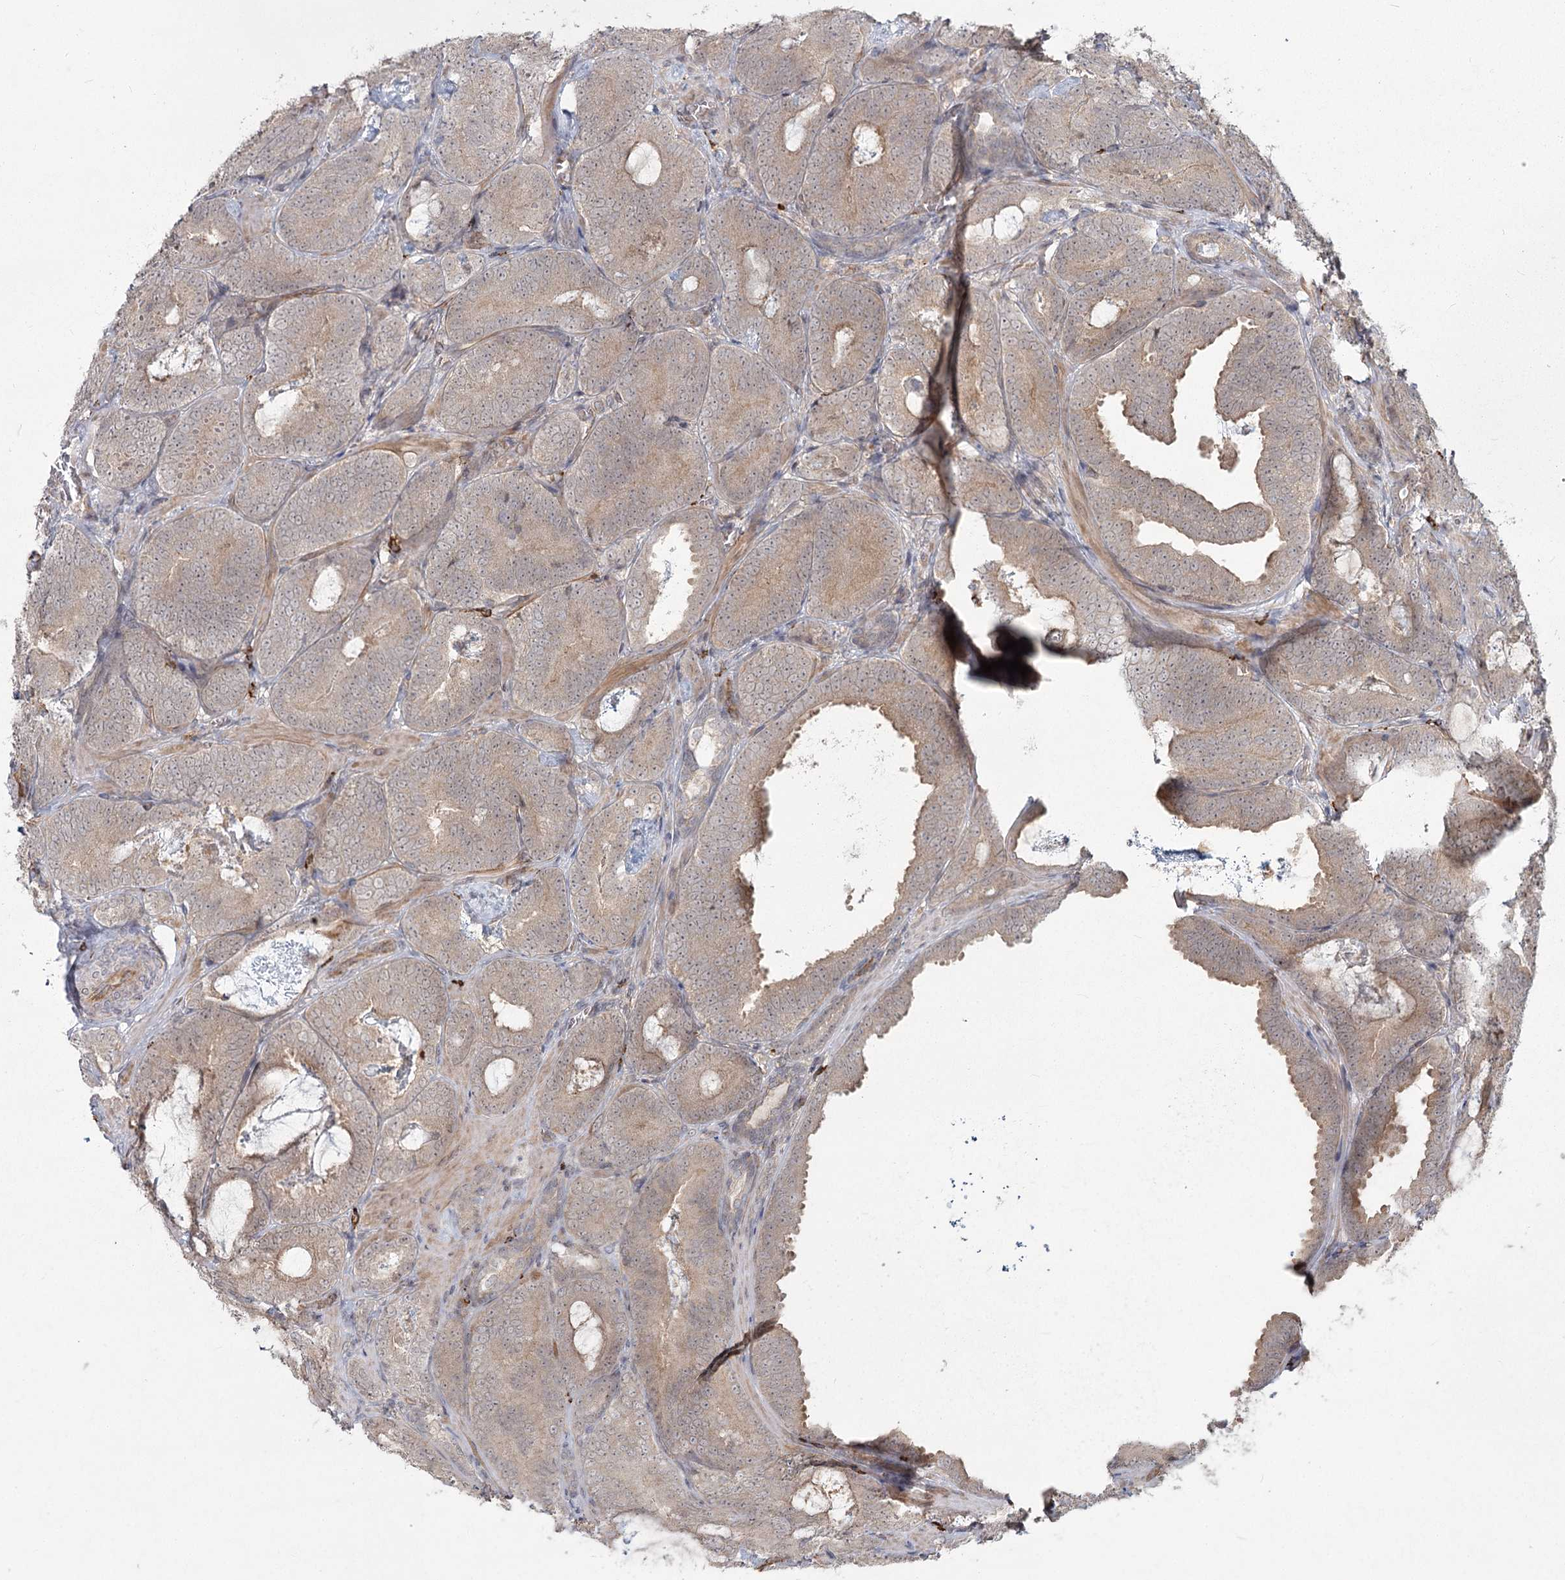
{"staining": {"intensity": "weak", "quantity": ">75%", "location": "cytoplasmic/membranous"}, "tissue": "prostate cancer", "cell_type": "Tumor cells", "image_type": "cancer", "snomed": [{"axis": "morphology", "description": "Adenocarcinoma, Low grade"}, {"axis": "topography", "description": "Prostate"}], "caption": "Immunohistochemistry micrograph of low-grade adenocarcinoma (prostate) stained for a protein (brown), which shows low levels of weak cytoplasmic/membranous positivity in approximately >75% of tumor cells.", "gene": "AP2M1", "patient": {"sex": "male", "age": 60}}